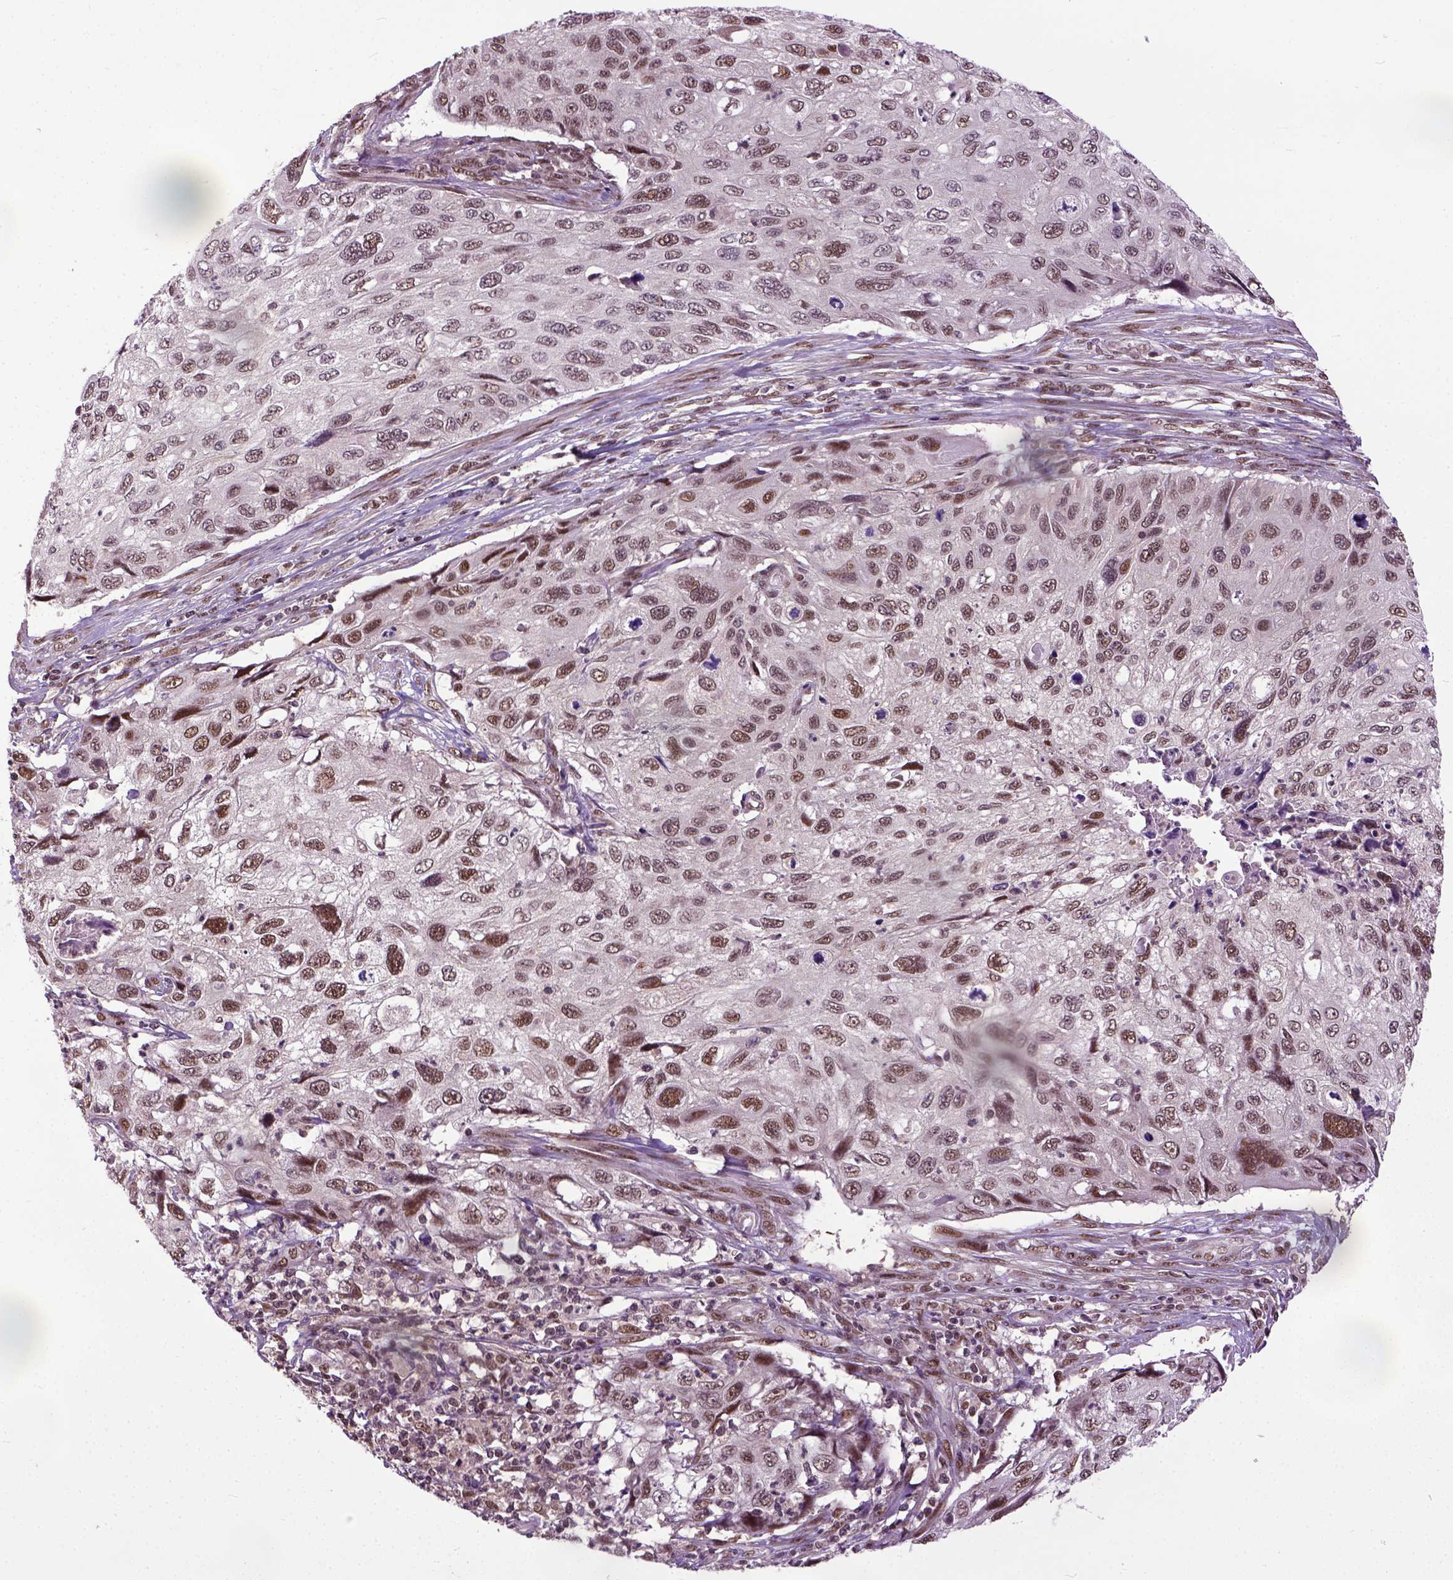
{"staining": {"intensity": "moderate", "quantity": ">75%", "location": "nuclear"}, "tissue": "cervical cancer", "cell_type": "Tumor cells", "image_type": "cancer", "snomed": [{"axis": "morphology", "description": "Squamous cell carcinoma, NOS"}, {"axis": "topography", "description": "Cervix"}], "caption": "Protein expression analysis of human cervical cancer (squamous cell carcinoma) reveals moderate nuclear expression in approximately >75% of tumor cells.", "gene": "UBA3", "patient": {"sex": "female", "age": 70}}